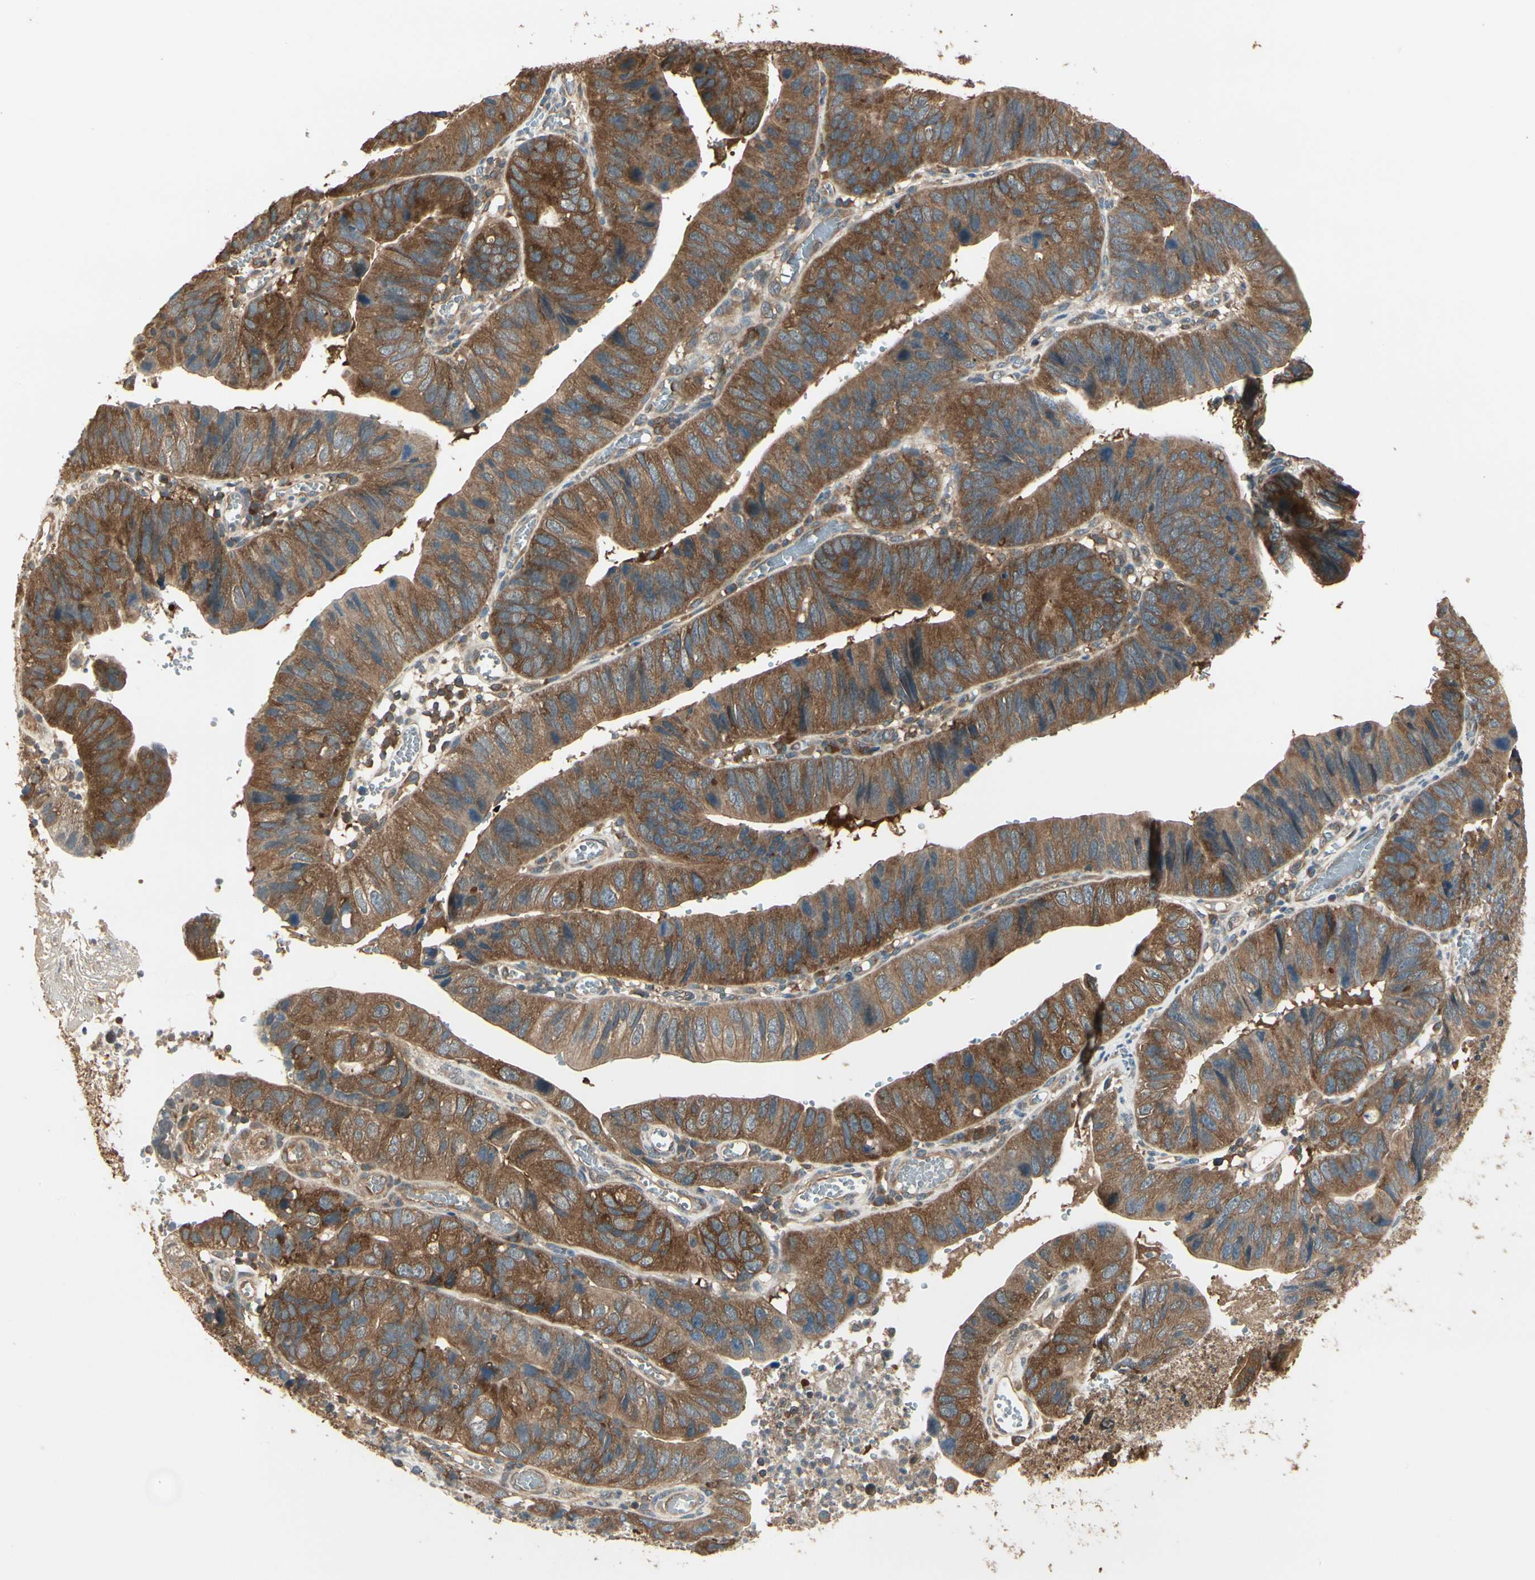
{"staining": {"intensity": "strong", "quantity": ">75%", "location": "cytoplasmic/membranous"}, "tissue": "stomach cancer", "cell_type": "Tumor cells", "image_type": "cancer", "snomed": [{"axis": "morphology", "description": "Adenocarcinoma, NOS"}, {"axis": "topography", "description": "Stomach"}], "caption": "A high-resolution micrograph shows immunohistochemistry staining of stomach adenocarcinoma, which exhibits strong cytoplasmic/membranous staining in about >75% of tumor cells.", "gene": "CCT7", "patient": {"sex": "male", "age": 59}}